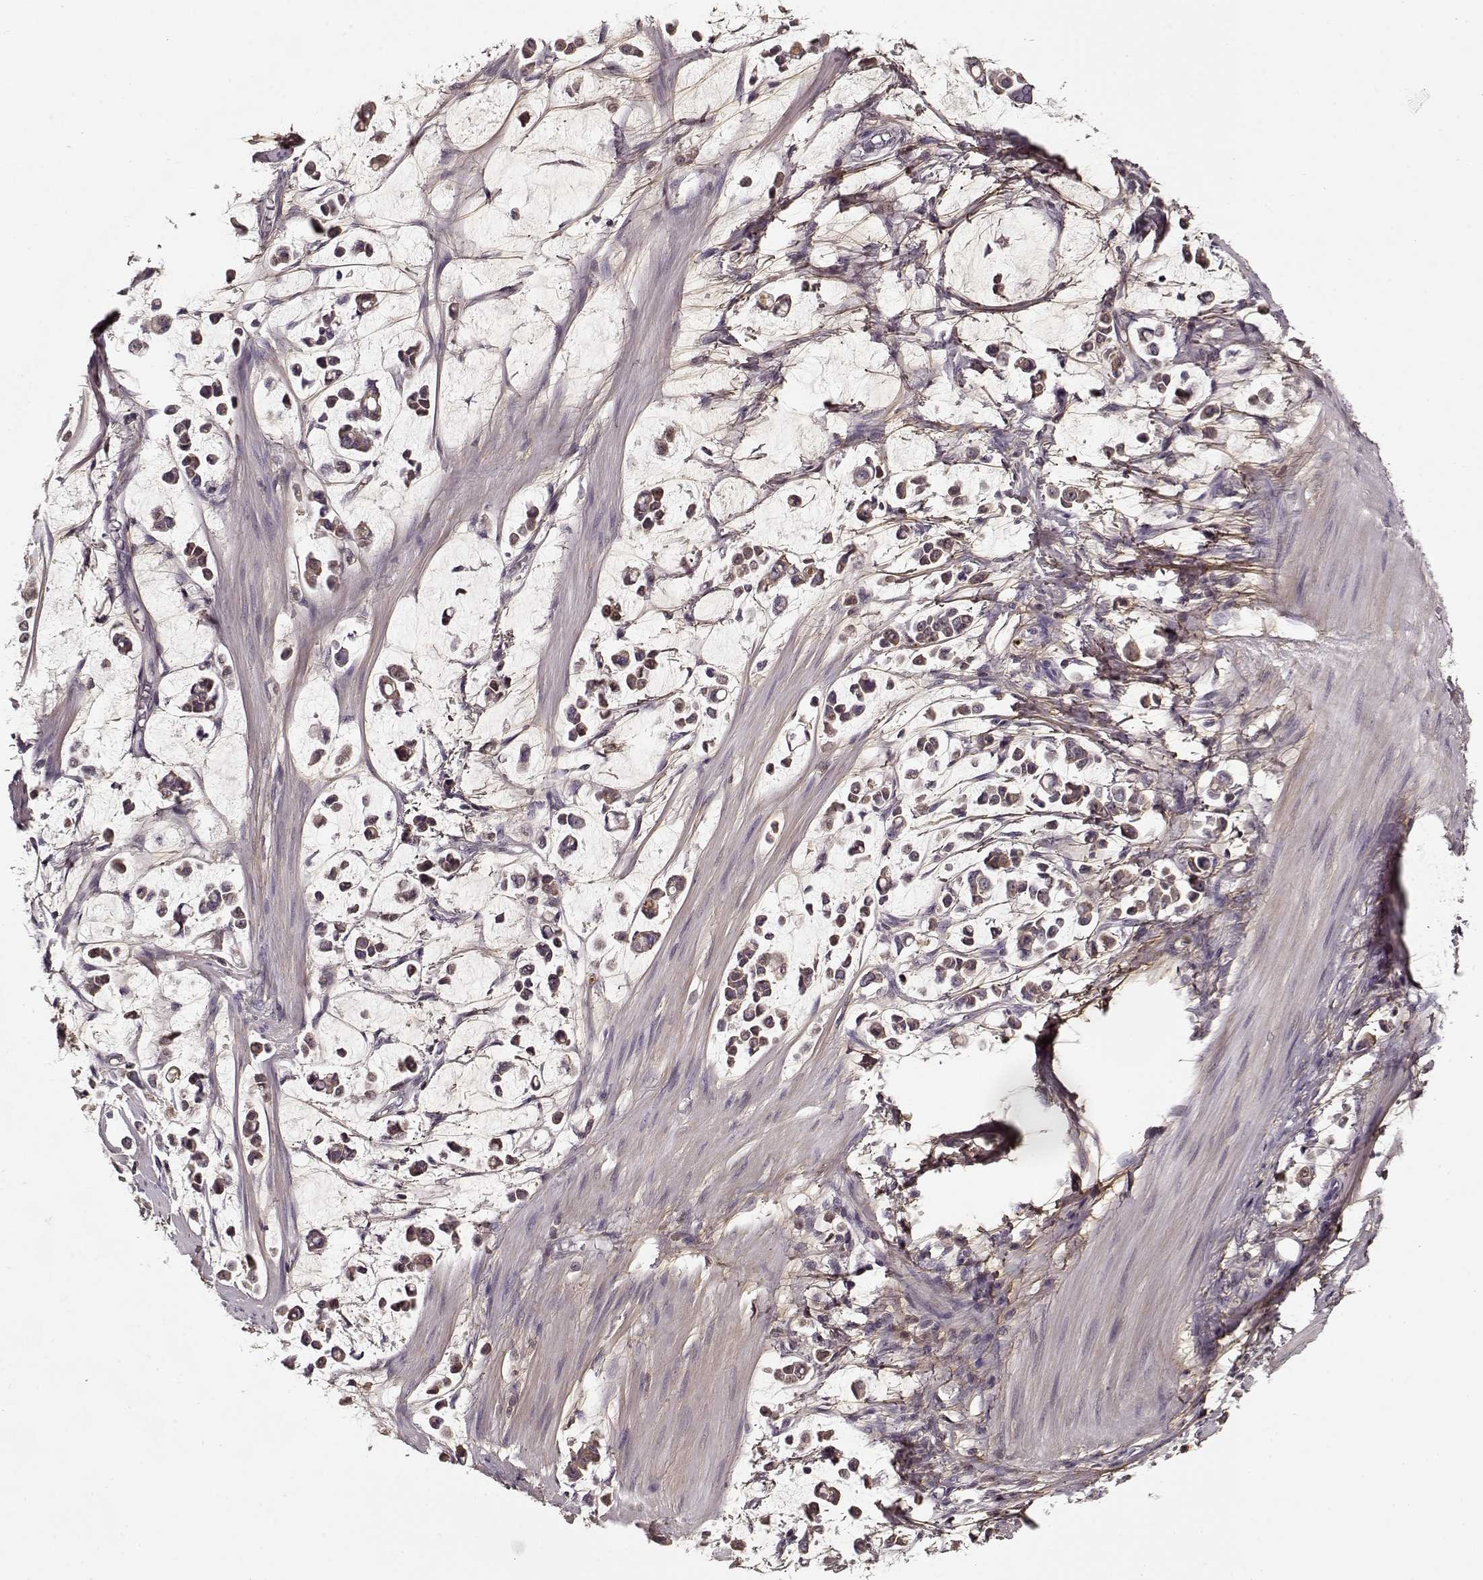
{"staining": {"intensity": "weak", "quantity": "25%-75%", "location": "cytoplasmic/membranous"}, "tissue": "stomach cancer", "cell_type": "Tumor cells", "image_type": "cancer", "snomed": [{"axis": "morphology", "description": "Adenocarcinoma, NOS"}, {"axis": "topography", "description": "Stomach"}], "caption": "A low amount of weak cytoplasmic/membranous expression is present in approximately 25%-75% of tumor cells in stomach cancer tissue.", "gene": "LUM", "patient": {"sex": "male", "age": 82}}